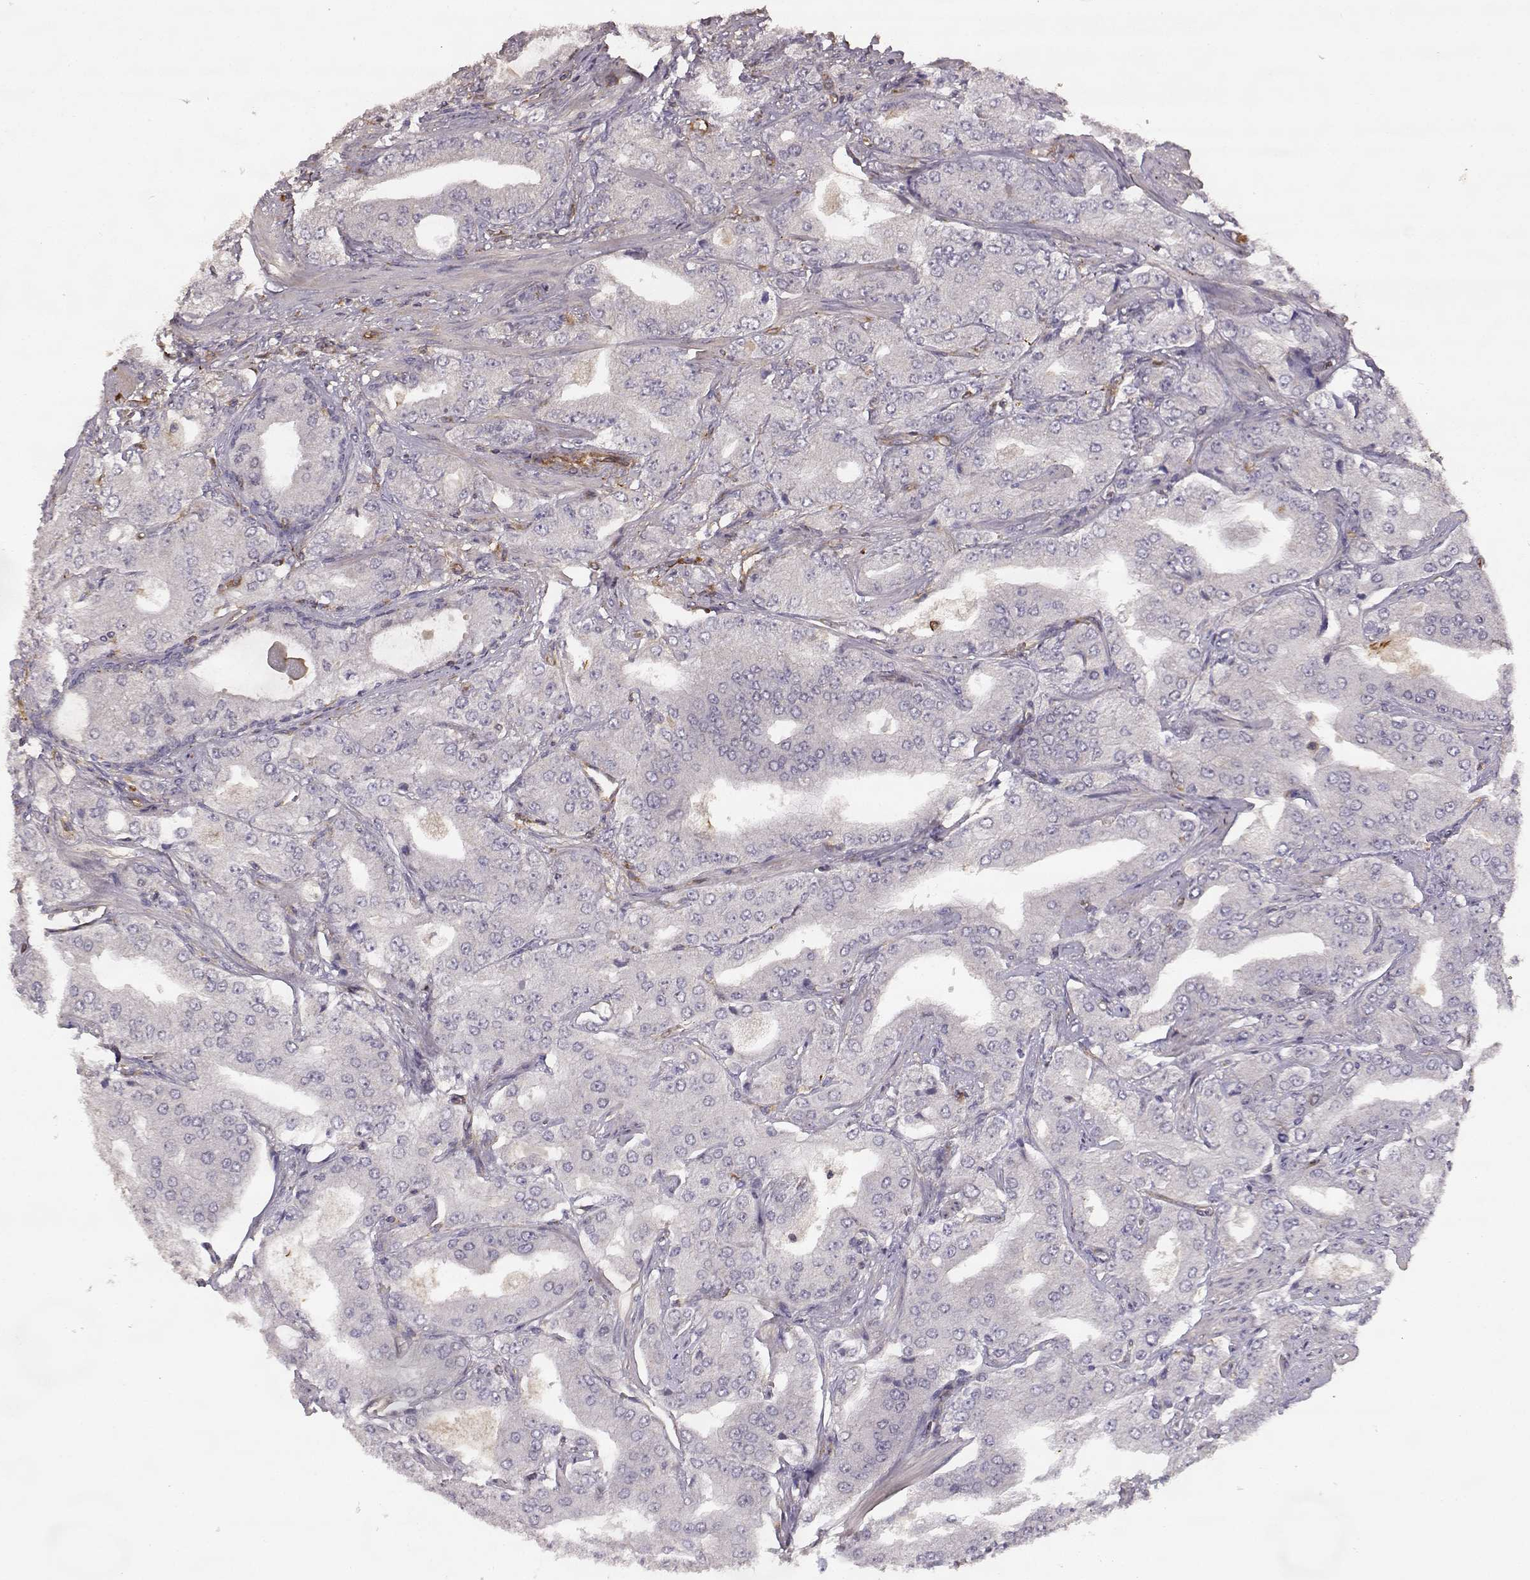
{"staining": {"intensity": "negative", "quantity": "none", "location": "none"}, "tissue": "prostate cancer", "cell_type": "Tumor cells", "image_type": "cancer", "snomed": [{"axis": "morphology", "description": "Adenocarcinoma, Low grade"}, {"axis": "topography", "description": "Prostate"}], "caption": "High power microscopy histopathology image of an immunohistochemistry histopathology image of prostate cancer (low-grade adenocarcinoma), revealing no significant expression in tumor cells.", "gene": "ARHGEF2", "patient": {"sex": "male", "age": 60}}